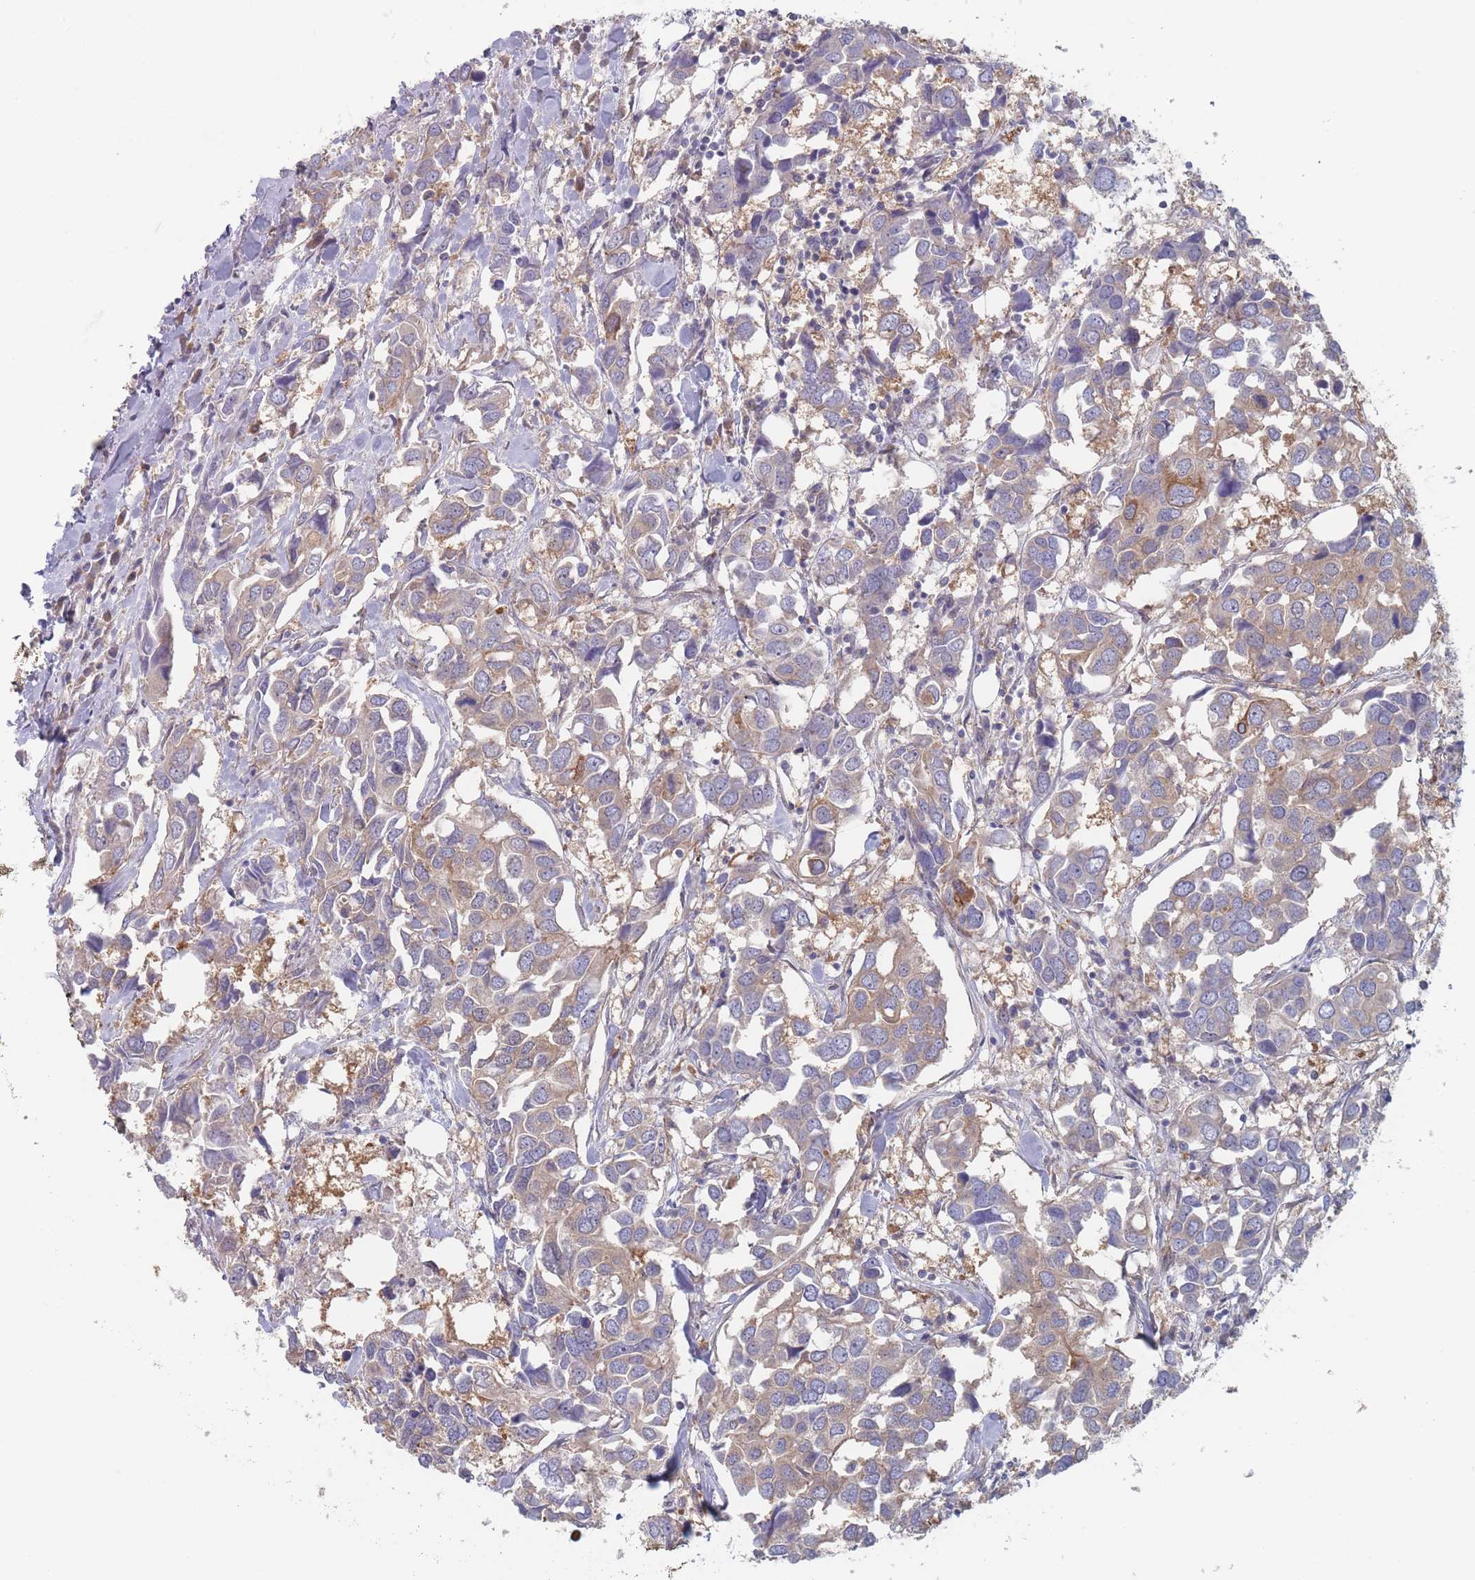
{"staining": {"intensity": "weak", "quantity": "25%-75%", "location": "cytoplasmic/membranous"}, "tissue": "breast cancer", "cell_type": "Tumor cells", "image_type": "cancer", "snomed": [{"axis": "morphology", "description": "Duct carcinoma"}, {"axis": "topography", "description": "Breast"}], "caption": "The image reveals immunohistochemical staining of invasive ductal carcinoma (breast). There is weak cytoplasmic/membranous positivity is seen in approximately 25%-75% of tumor cells. (Brightfield microscopy of DAB IHC at high magnification).", "gene": "EFCC1", "patient": {"sex": "female", "age": 83}}